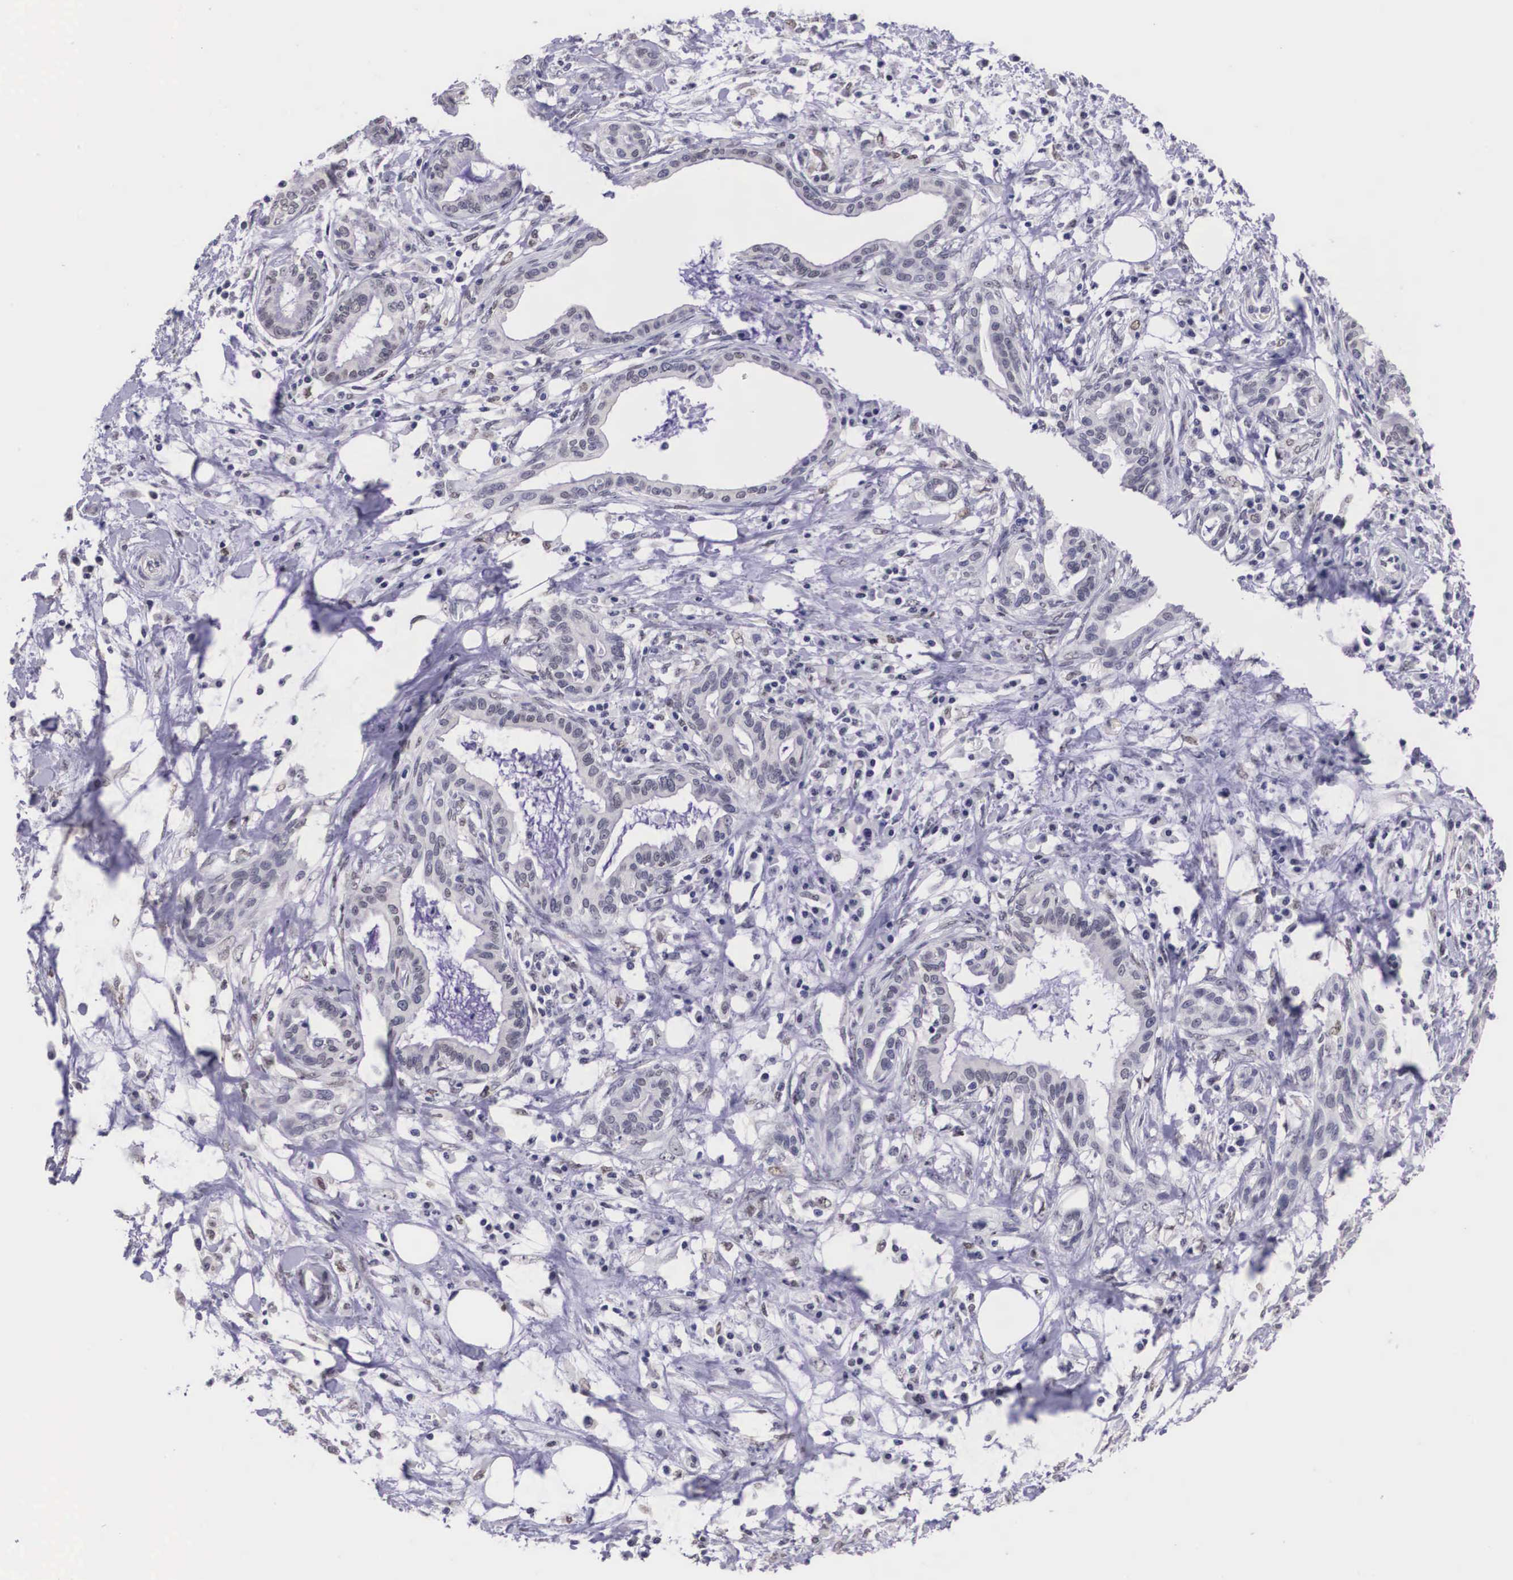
{"staining": {"intensity": "negative", "quantity": "none", "location": "none"}, "tissue": "pancreatic cancer", "cell_type": "Tumor cells", "image_type": "cancer", "snomed": [{"axis": "morphology", "description": "Adenocarcinoma, NOS"}, {"axis": "topography", "description": "Pancreas"}], "caption": "Immunohistochemical staining of human pancreatic cancer displays no significant positivity in tumor cells.", "gene": "ETV6", "patient": {"sex": "female", "age": 64}}